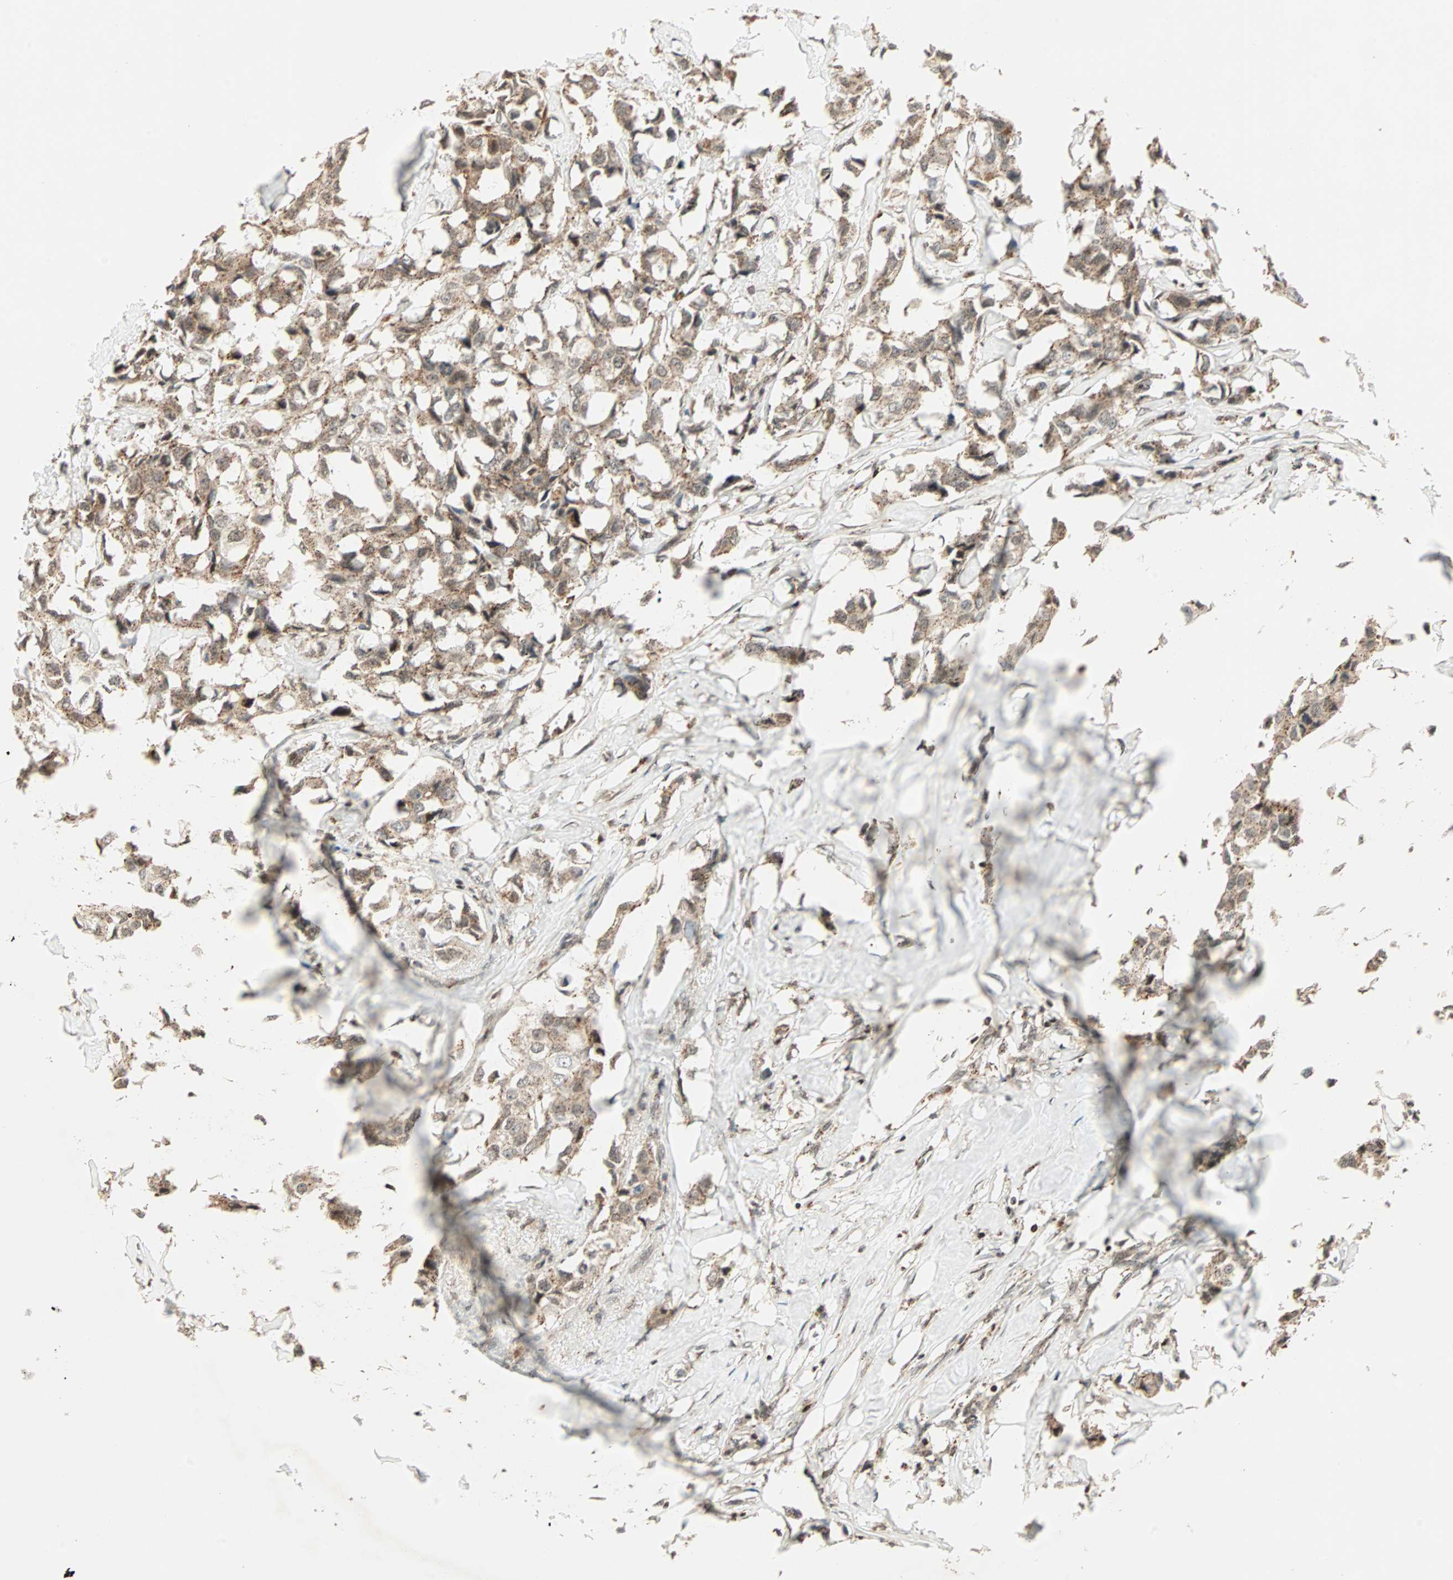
{"staining": {"intensity": "moderate", "quantity": ">75%", "location": "cytoplasmic/membranous,nuclear"}, "tissue": "breast cancer", "cell_type": "Tumor cells", "image_type": "cancer", "snomed": [{"axis": "morphology", "description": "Duct carcinoma"}, {"axis": "topography", "description": "Breast"}], "caption": "IHC staining of breast cancer (invasive ductal carcinoma), which displays medium levels of moderate cytoplasmic/membranous and nuclear expression in approximately >75% of tumor cells indicating moderate cytoplasmic/membranous and nuclear protein expression. The staining was performed using DAB (brown) for protein detection and nuclei were counterstained in hematoxylin (blue).", "gene": "ZBED9", "patient": {"sex": "female", "age": 80}}